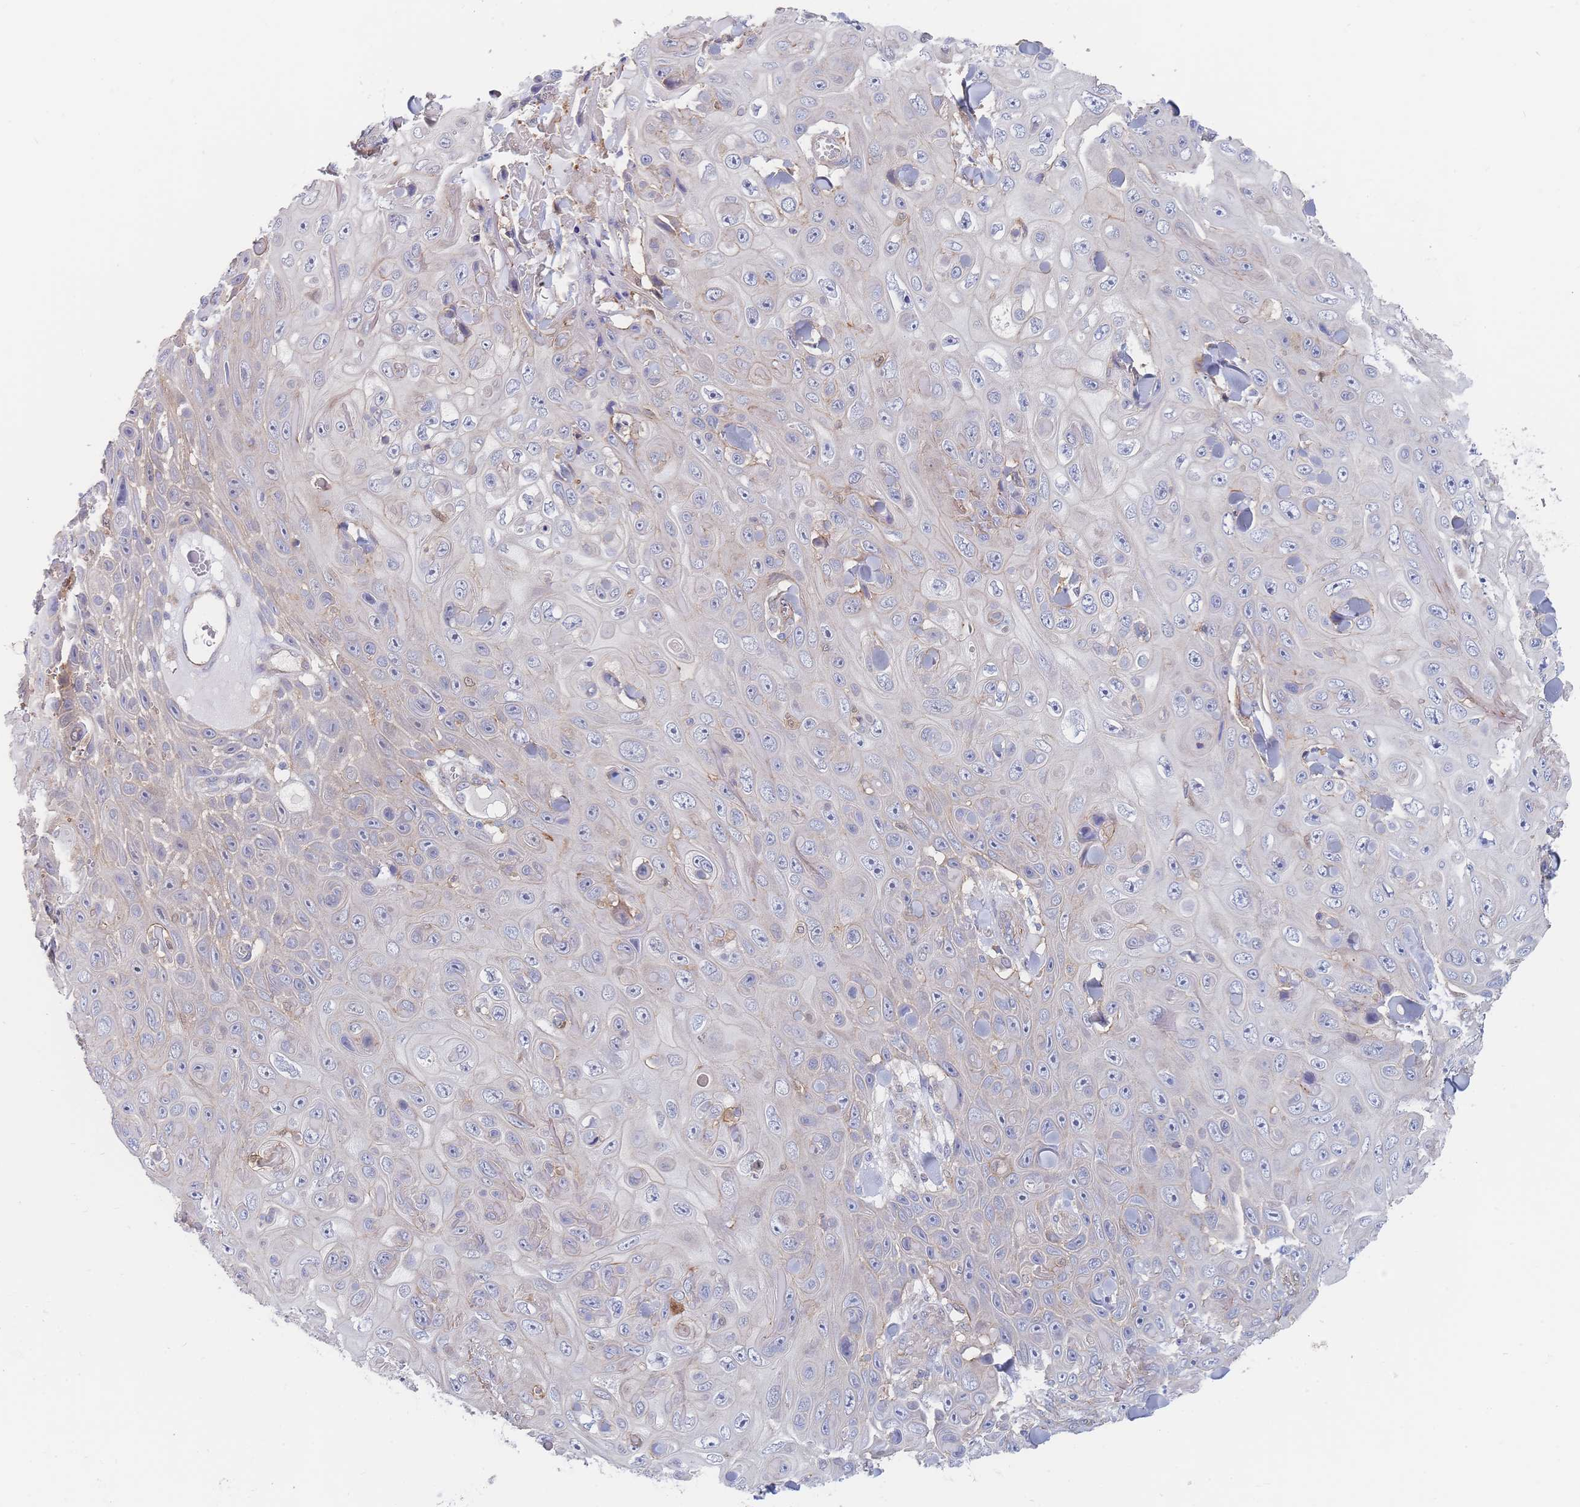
{"staining": {"intensity": "negative", "quantity": "none", "location": "none"}, "tissue": "skin cancer", "cell_type": "Tumor cells", "image_type": "cancer", "snomed": [{"axis": "morphology", "description": "Squamous cell carcinoma, NOS"}, {"axis": "topography", "description": "Skin"}], "caption": "Immunohistochemical staining of skin squamous cell carcinoma demonstrates no significant positivity in tumor cells.", "gene": "G6PC1", "patient": {"sex": "male", "age": 82}}